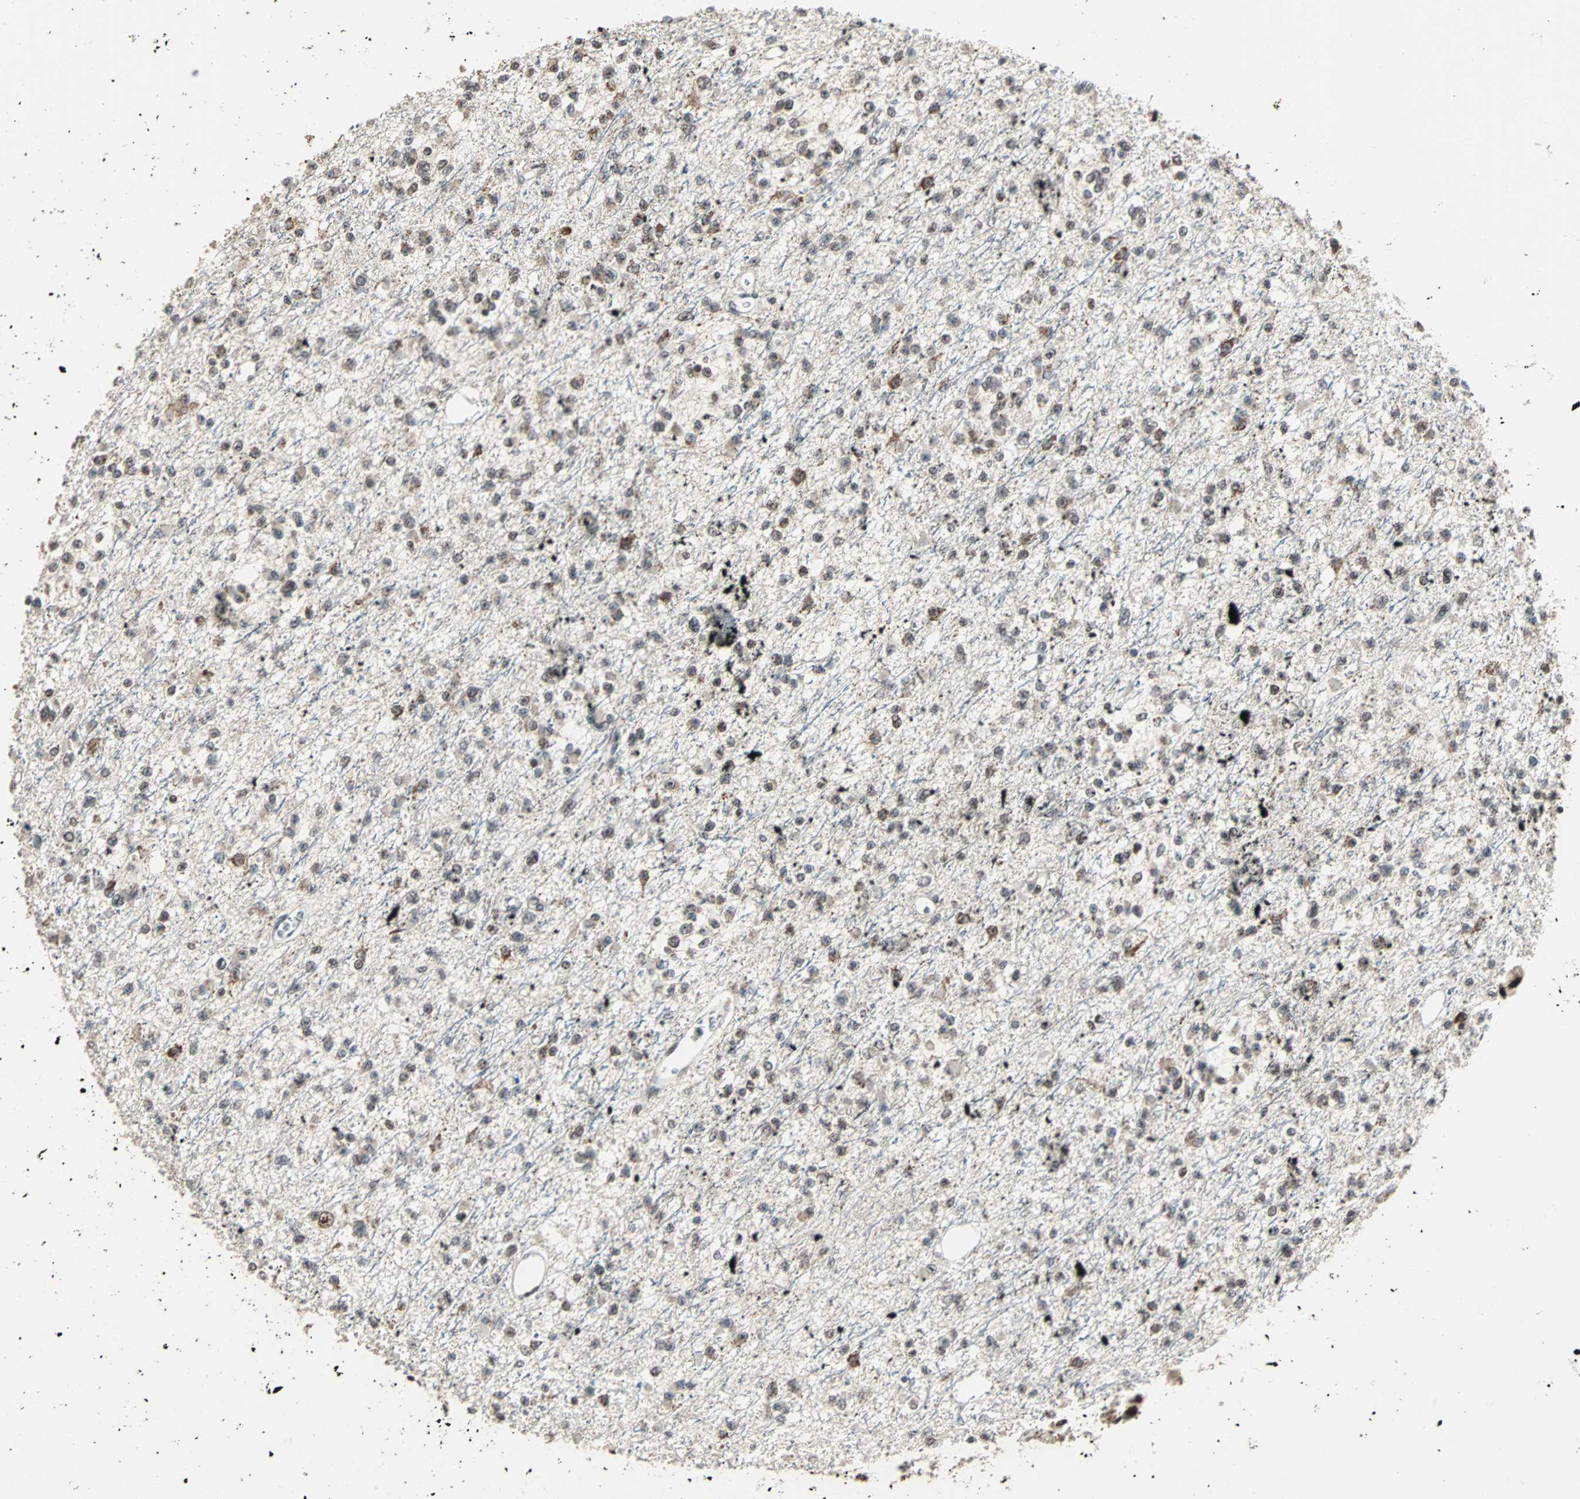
{"staining": {"intensity": "moderate", "quantity": ">75%", "location": "nuclear"}, "tissue": "glioma", "cell_type": "Tumor cells", "image_type": "cancer", "snomed": [{"axis": "morphology", "description": "Glioma, malignant, Low grade"}, {"axis": "topography", "description": "Brain"}], "caption": "Immunohistochemistry of human glioma exhibits medium levels of moderate nuclear staining in about >75% of tumor cells.", "gene": "TERF2IP", "patient": {"sex": "female", "age": 22}}